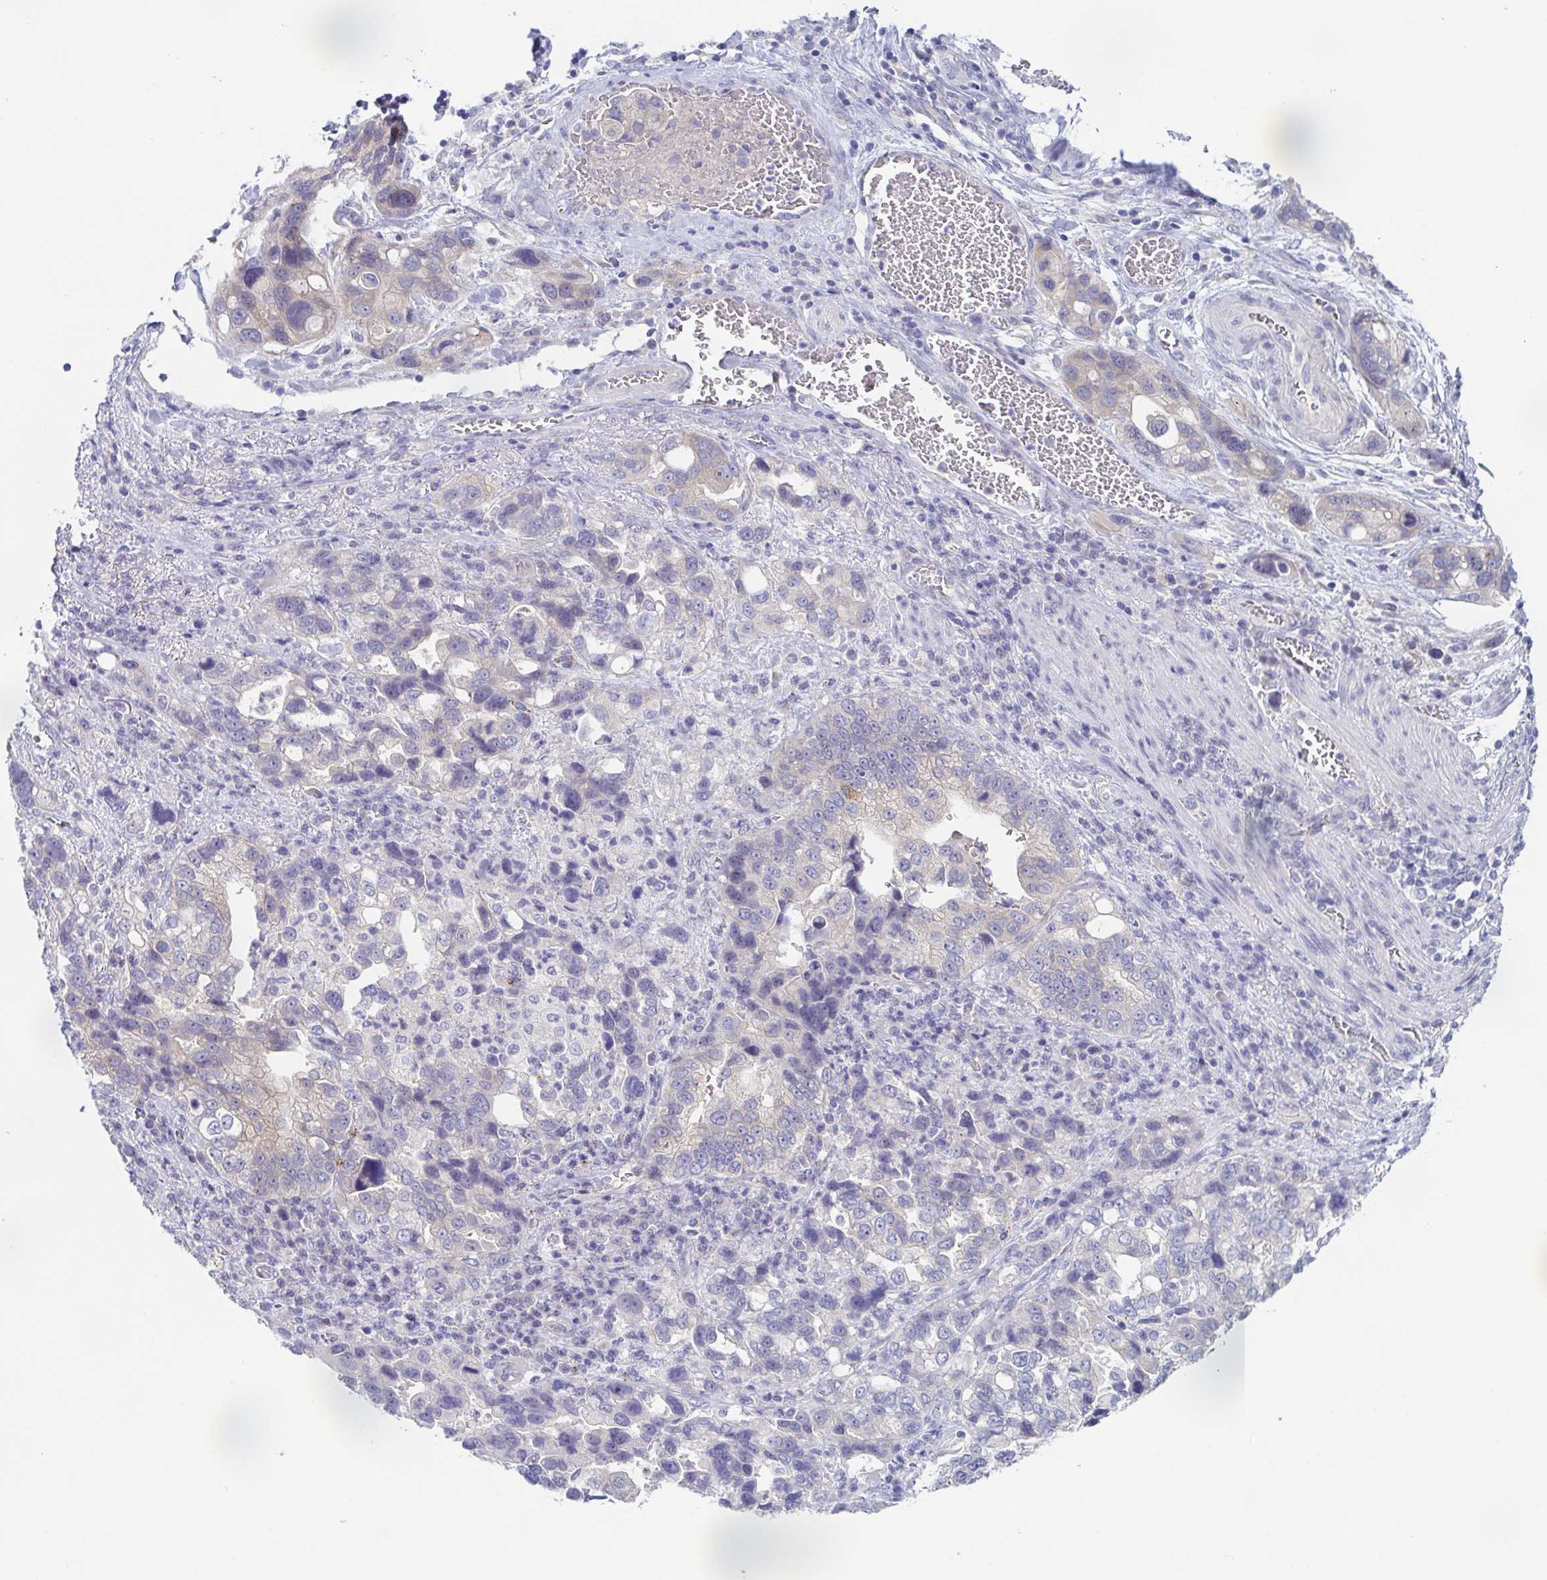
{"staining": {"intensity": "negative", "quantity": "none", "location": "none"}, "tissue": "stomach cancer", "cell_type": "Tumor cells", "image_type": "cancer", "snomed": [{"axis": "morphology", "description": "Adenocarcinoma, NOS"}, {"axis": "topography", "description": "Stomach, upper"}], "caption": "Immunohistochemistry (IHC) micrograph of neoplastic tissue: human stomach cancer stained with DAB reveals no significant protein expression in tumor cells. (Stains: DAB immunohistochemistry with hematoxylin counter stain, Microscopy: brightfield microscopy at high magnification).", "gene": "HTR2A", "patient": {"sex": "female", "age": 81}}